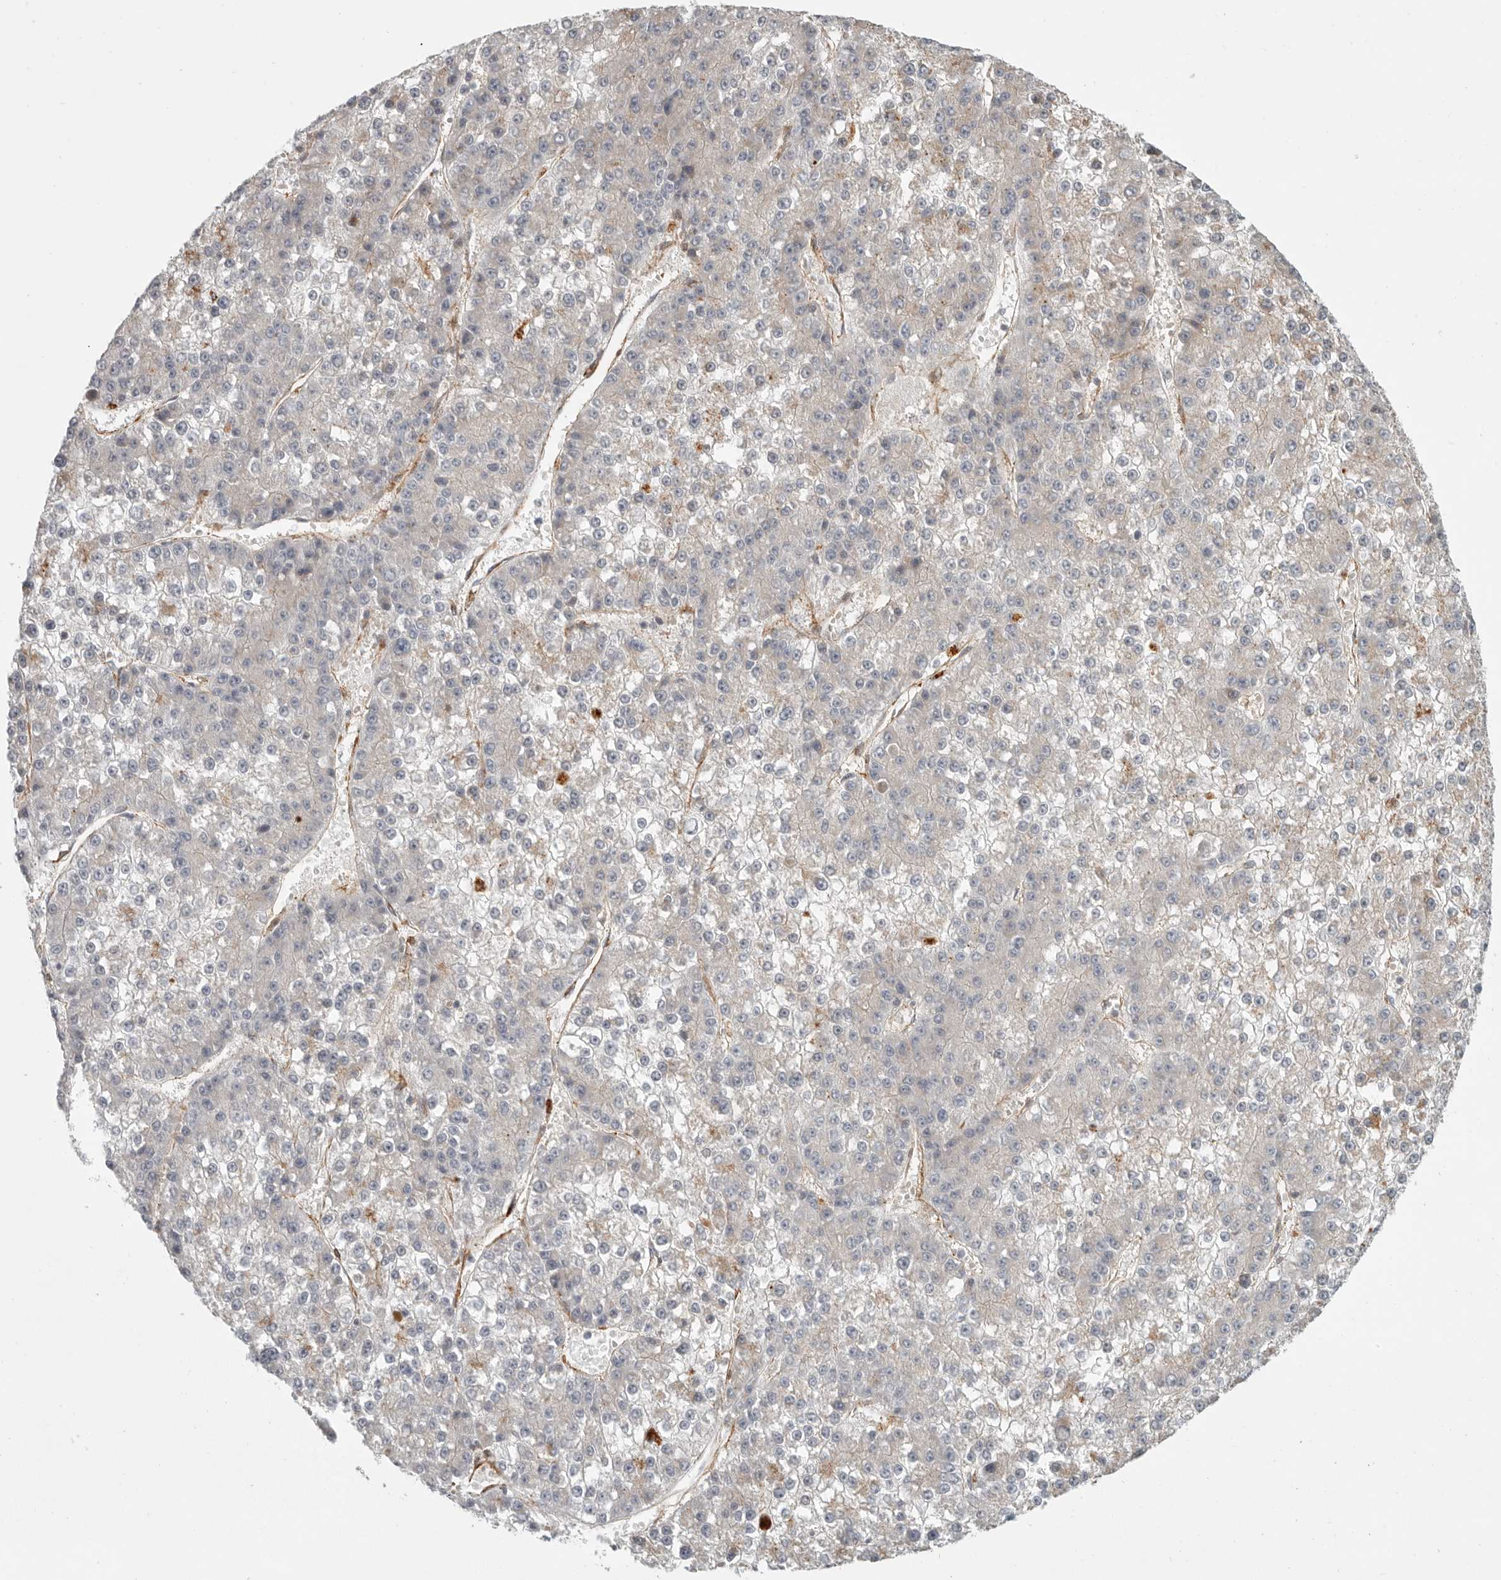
{"staining": {"intensity": "negative", "quantity": "none", "location": "none"}, "tissue": "liver cancer", "cell_type": "Tumor cells", "image_type": "cancer", "snomed": [{"axis": "morphology", "description": "Carcinoma, Hepatocellular, NOS"}, {"axis": "topography", "description": "Liver"}], "caption": "Immunohistochemistry (IHC) histopathology image of neoplastic tissue: liver cancer (hepatocellular carcinoma) stained with DAB shows no significant protein positivity in tumor cells.", "gene": "LONRF1", "patient": {"sex": "female", "age": 73}}